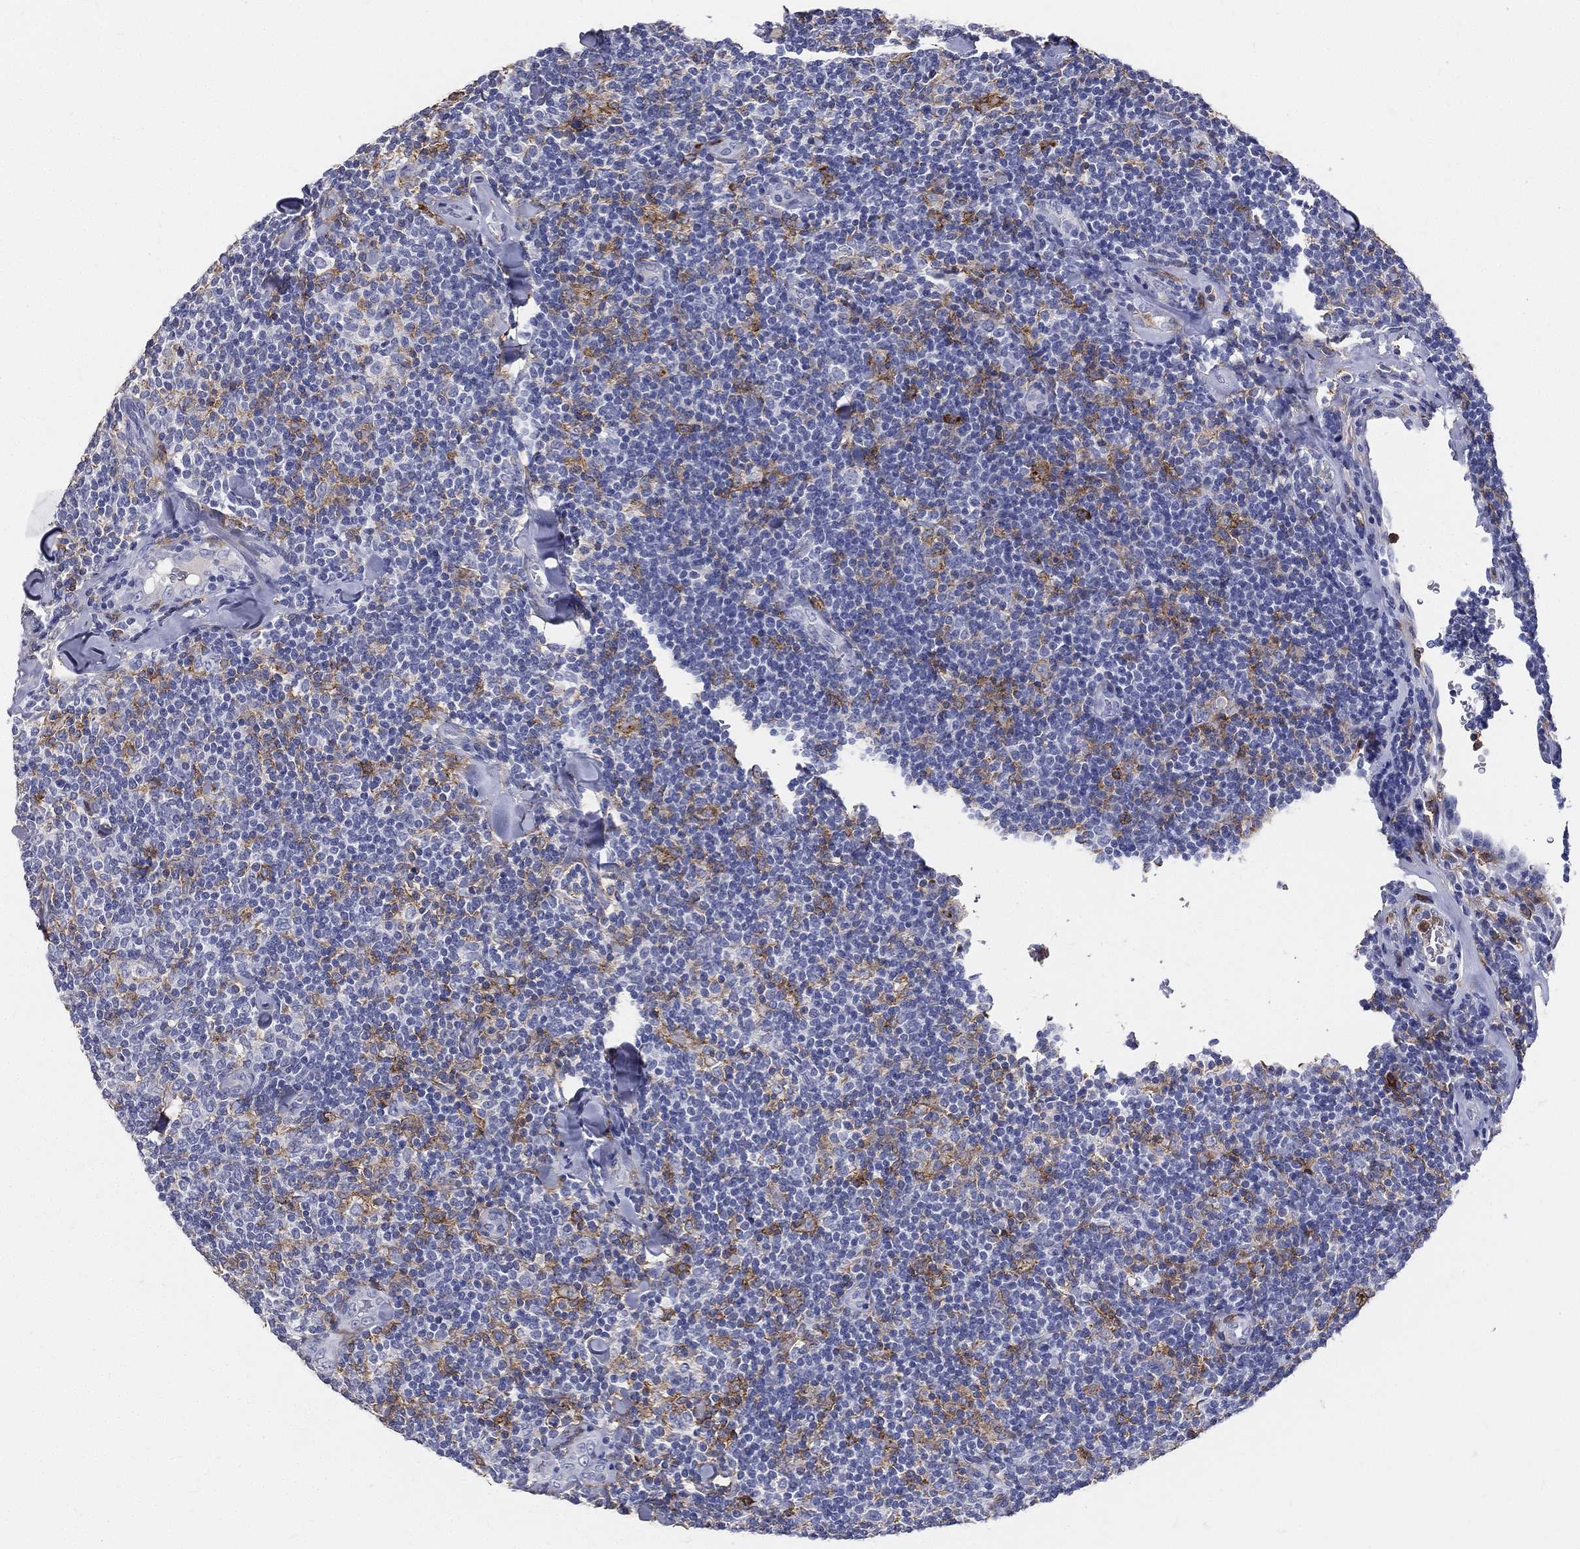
{"staining": {"intensity": "negative", "quantity": "none", "location": "none"}, "tissue": "lymphoma", "cell_type": "Tumor cells", "image_type": "cancer", "snomed": [{"axis": "morphology", "description": "Malignant lymphoma, non-Hodgkin's type, Low grade"}, {"axis": "topography", "description": "Lymph node"}], "caption": "This is an IHC image of low-grade malignant lymphoma, non-Hodgkin's type. There is no staining in tumor cells.", "gene": "CD33", "patient": {"sex": "female", "age": 56}}